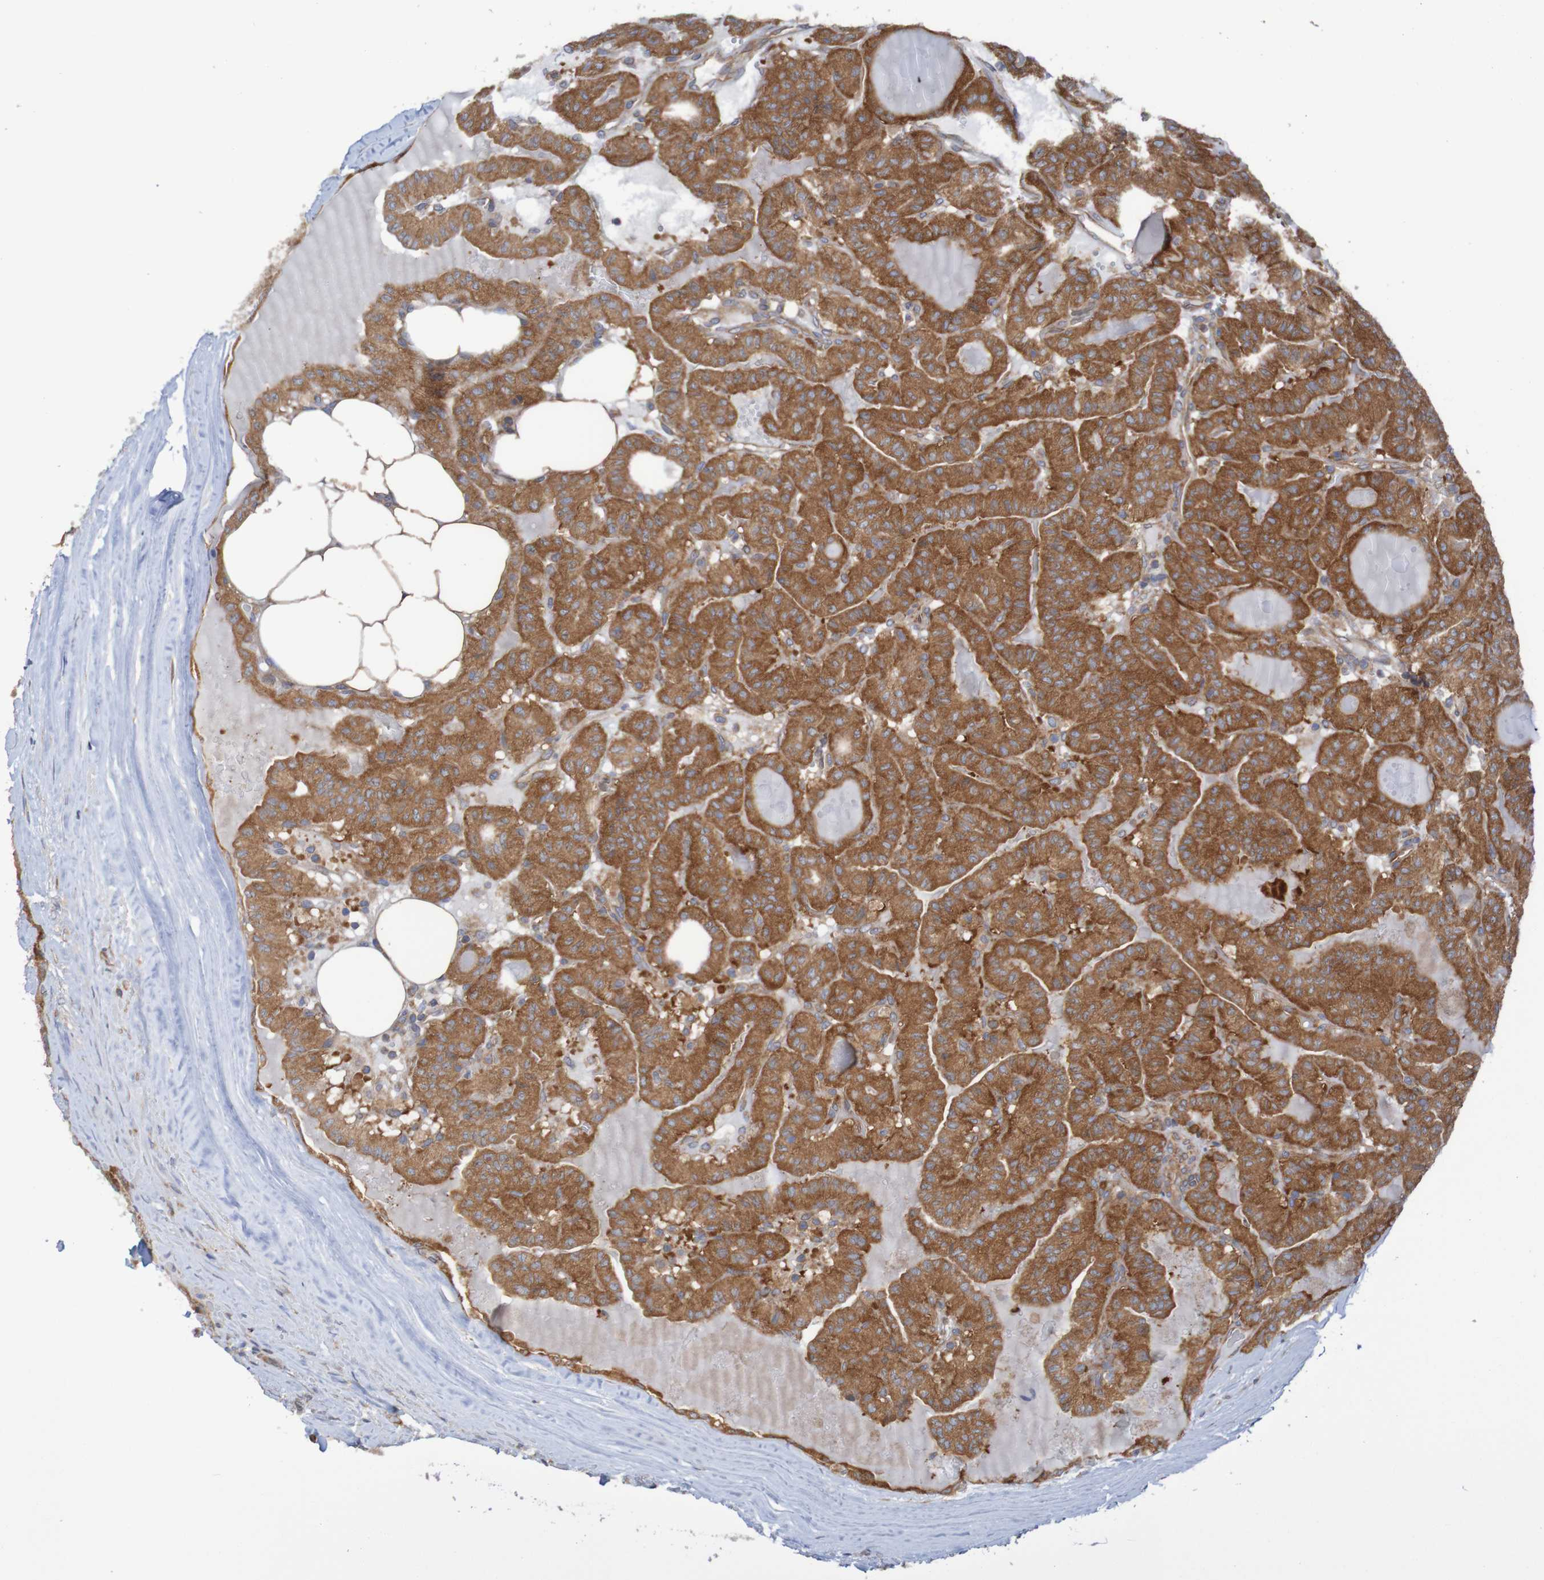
{"staining": {"intensity": "strong", "quantity": ">75%", "location": "cytoplasmic/membranous"}, "tissue": "thyroid cancer", "cell_type": "Tumor cells", "image_type": "cancer", "snomed": [{"axis": "morphology", "description": "Papillary adenocarcinoma, NOS"}, {"axis": "topography", "description": "Thyroid gland"}], "caption": "Thyroid papillary adenocarcinoma stained with a brown dye demonstrates strong cytoplasmic/membranous positive expression in about >75% of tumor cells.", "gene": "LRRC47", "patient": {"sex": "male", "age": 77}}